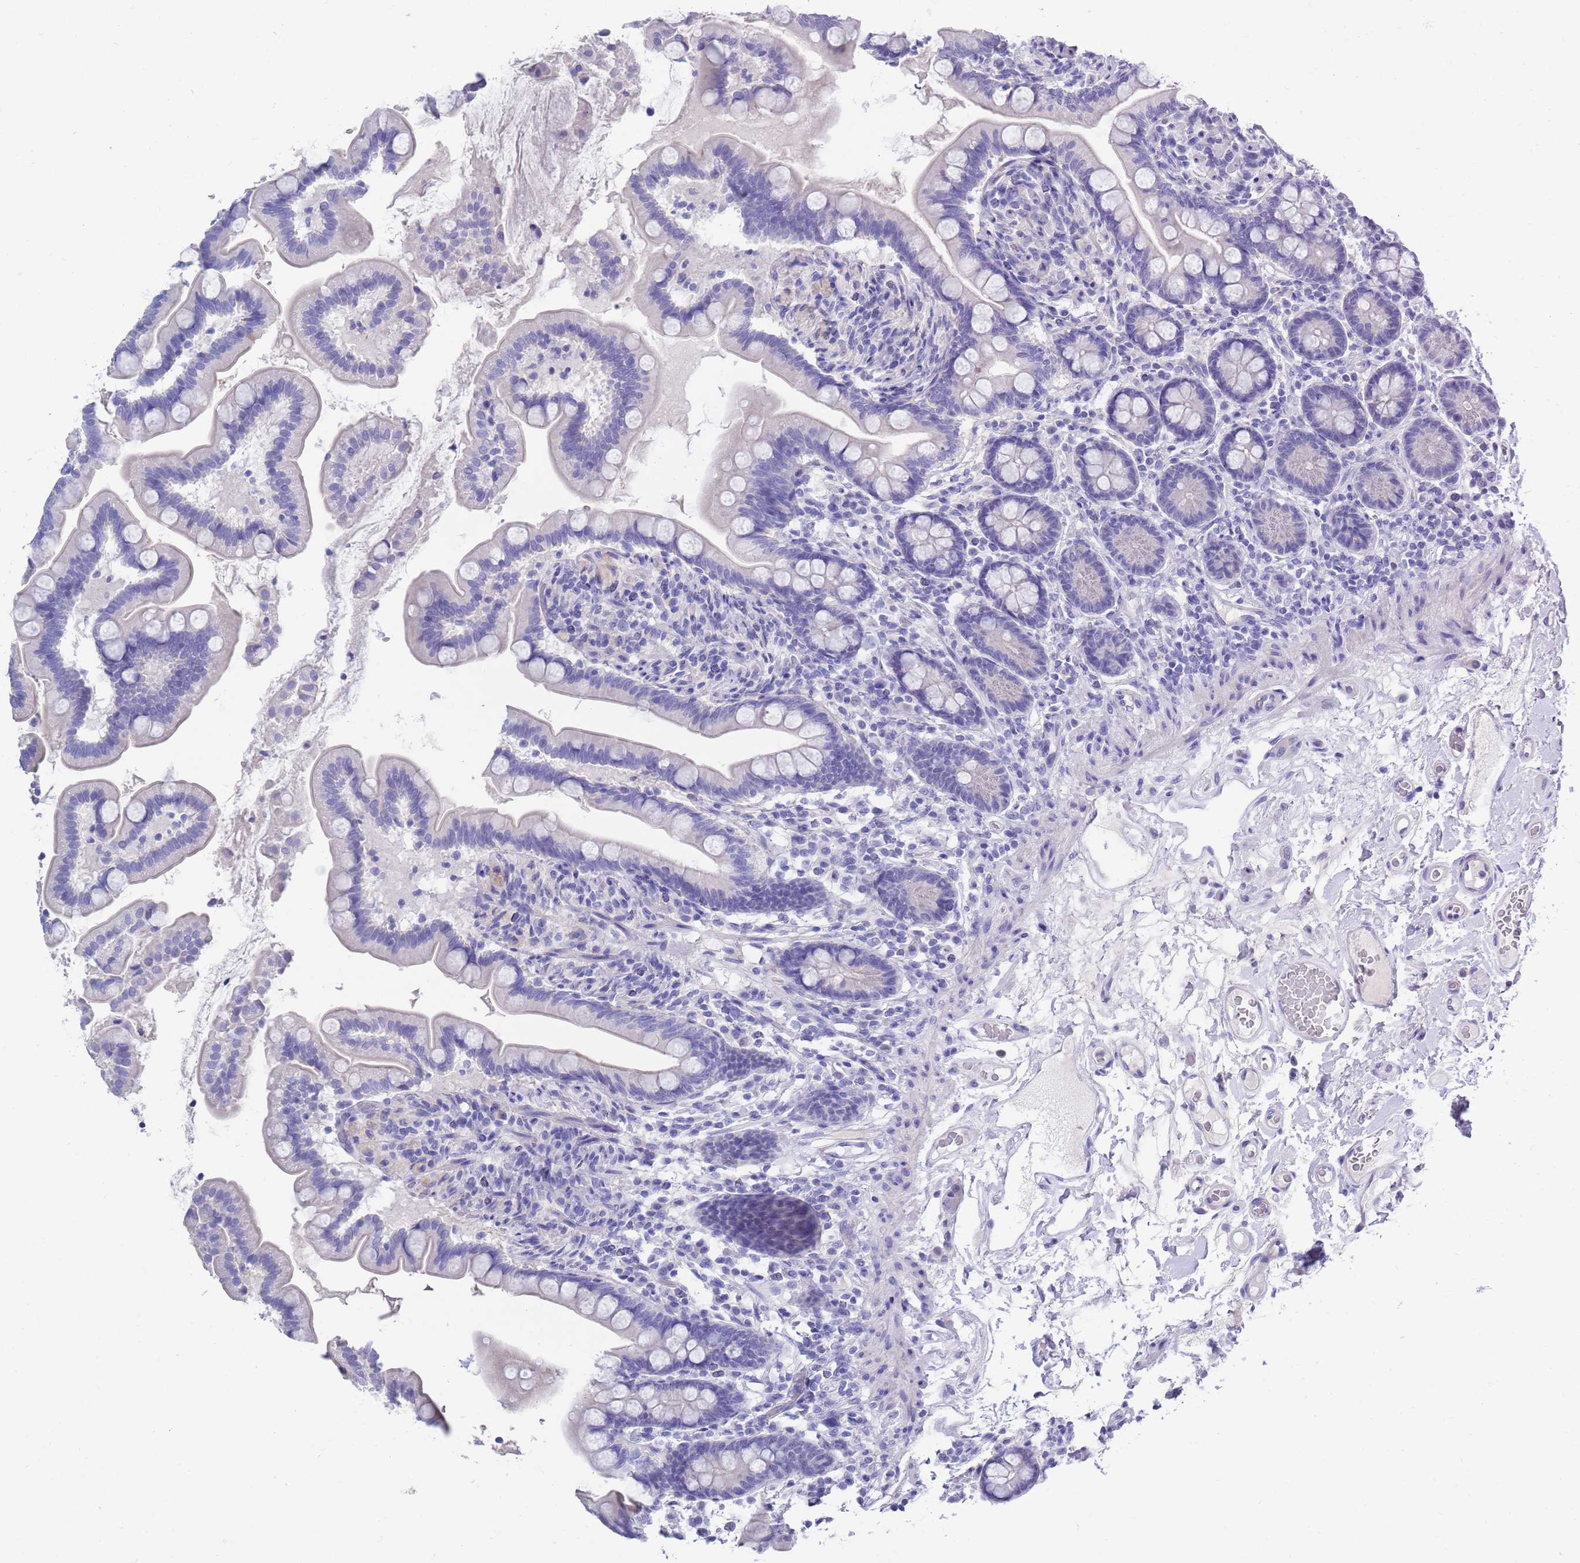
{"staining": {"intensity": "negative", "quantity": "none", "location": "none"}, "tissue": "small intestine", "cell_type": "Glandular cells", "image_type": "normal", "snomed": [{"axis": "morphology", "description": "Normal tissue, NOS"}, {"axis": "topography", "description": "Small intestine"}], "caption": "Protein analysis of normal small intestine shows no significant expression in glandular cells. (DAB immunohistochemistry with hematoxylin counter stain).", "gene": "MTMR2", "patient": {"sex": "female", "age": 64}}